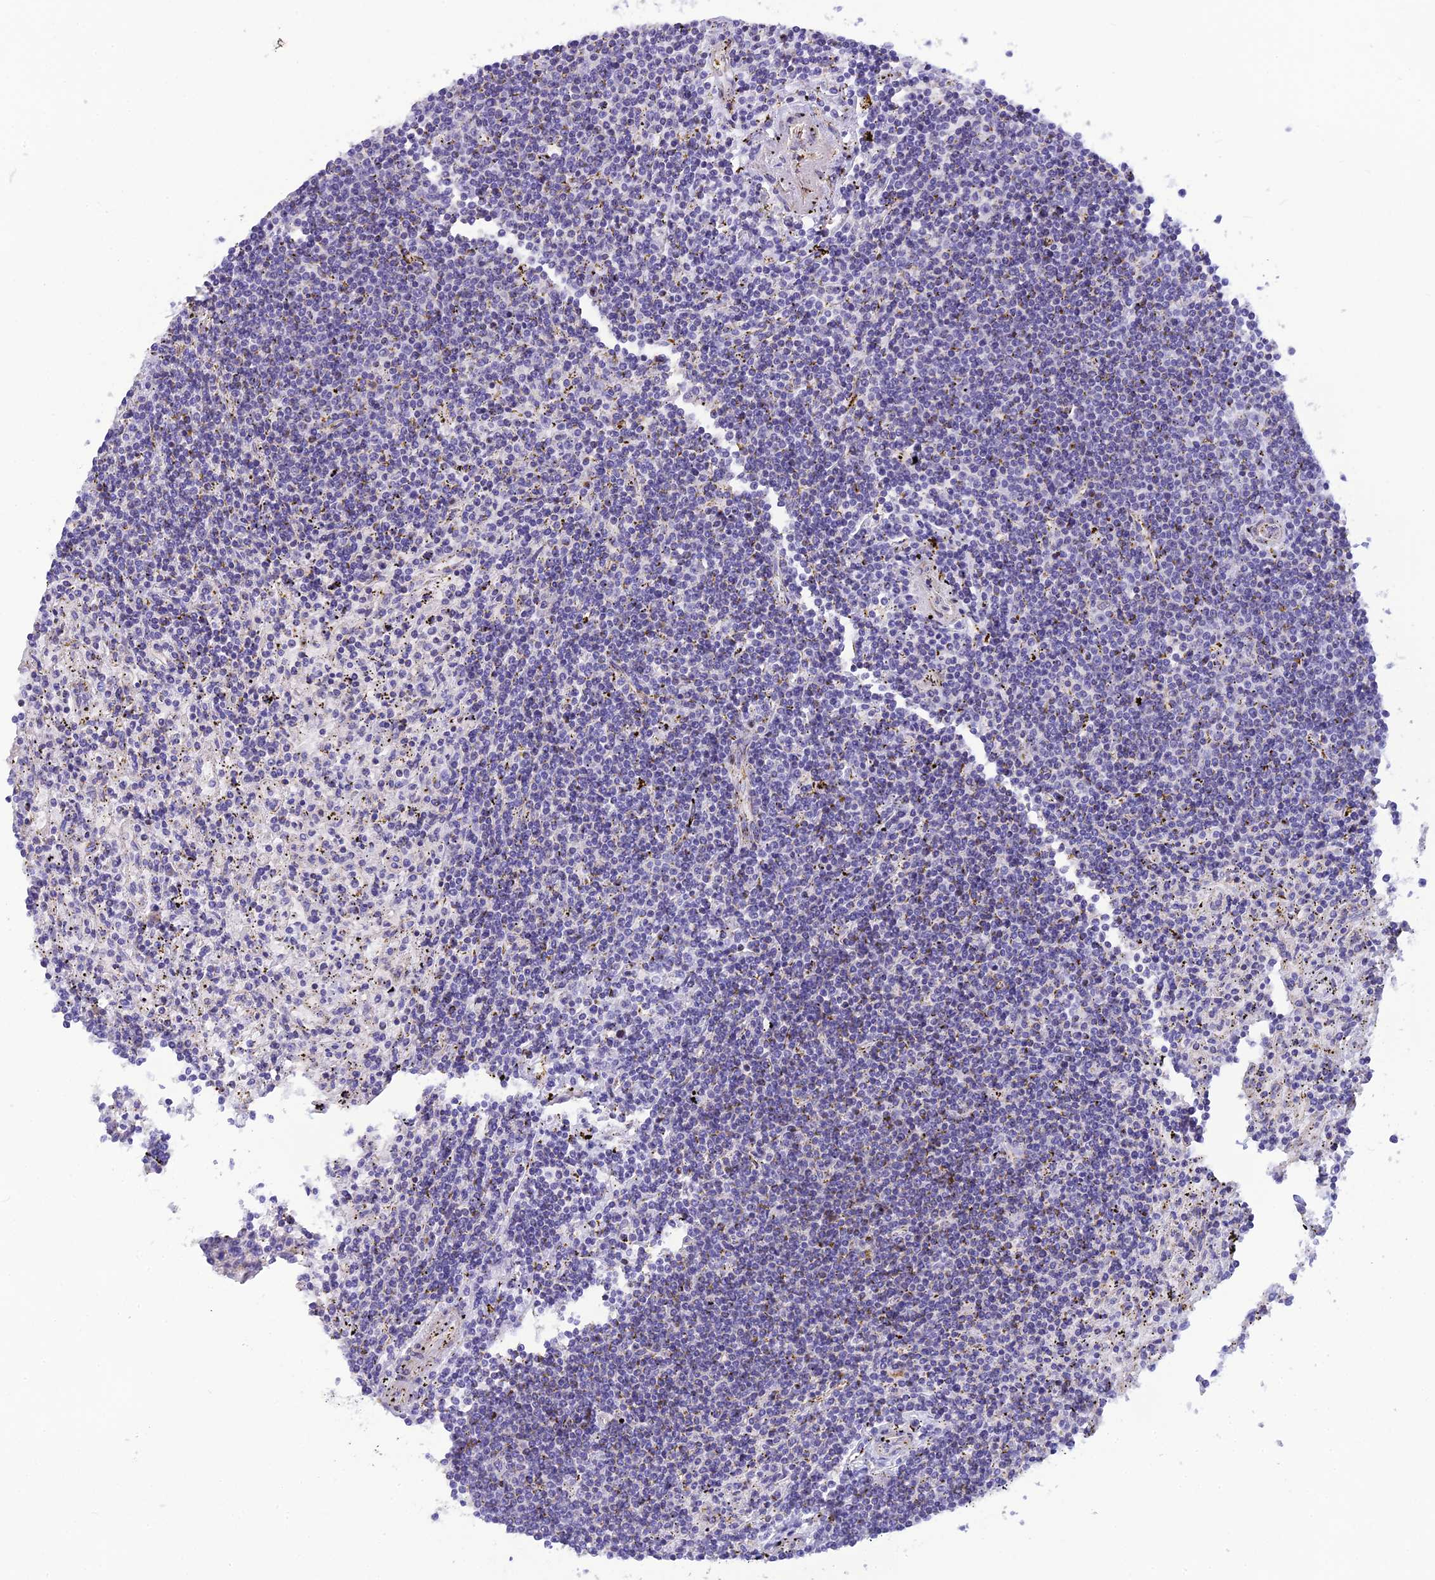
{"staining": {"intensity": "negative", "quantity": "none", "location": "none"}, "tissue": "lymphoma", "cell_type": "Tumor cells", "image_type": "cancer", "snomed": [{"axis": "morphology", "description": "Malignant lymphoma, non-Hodgkin's type, Low grade"}, {"axis": "topography", "description": "Spleen"}], "caption": "Immunohistochemistry (IHC) image of neoplastic tissue: human malignant lymphoma, non-Hodgkin's type (low-grade) stained with DAB (3,3'-diaminobenzidine) displays no significant protein expression in tumor cells.", "gene": "POMGNT1", "patient": {"sex": "male", "age": 76}}